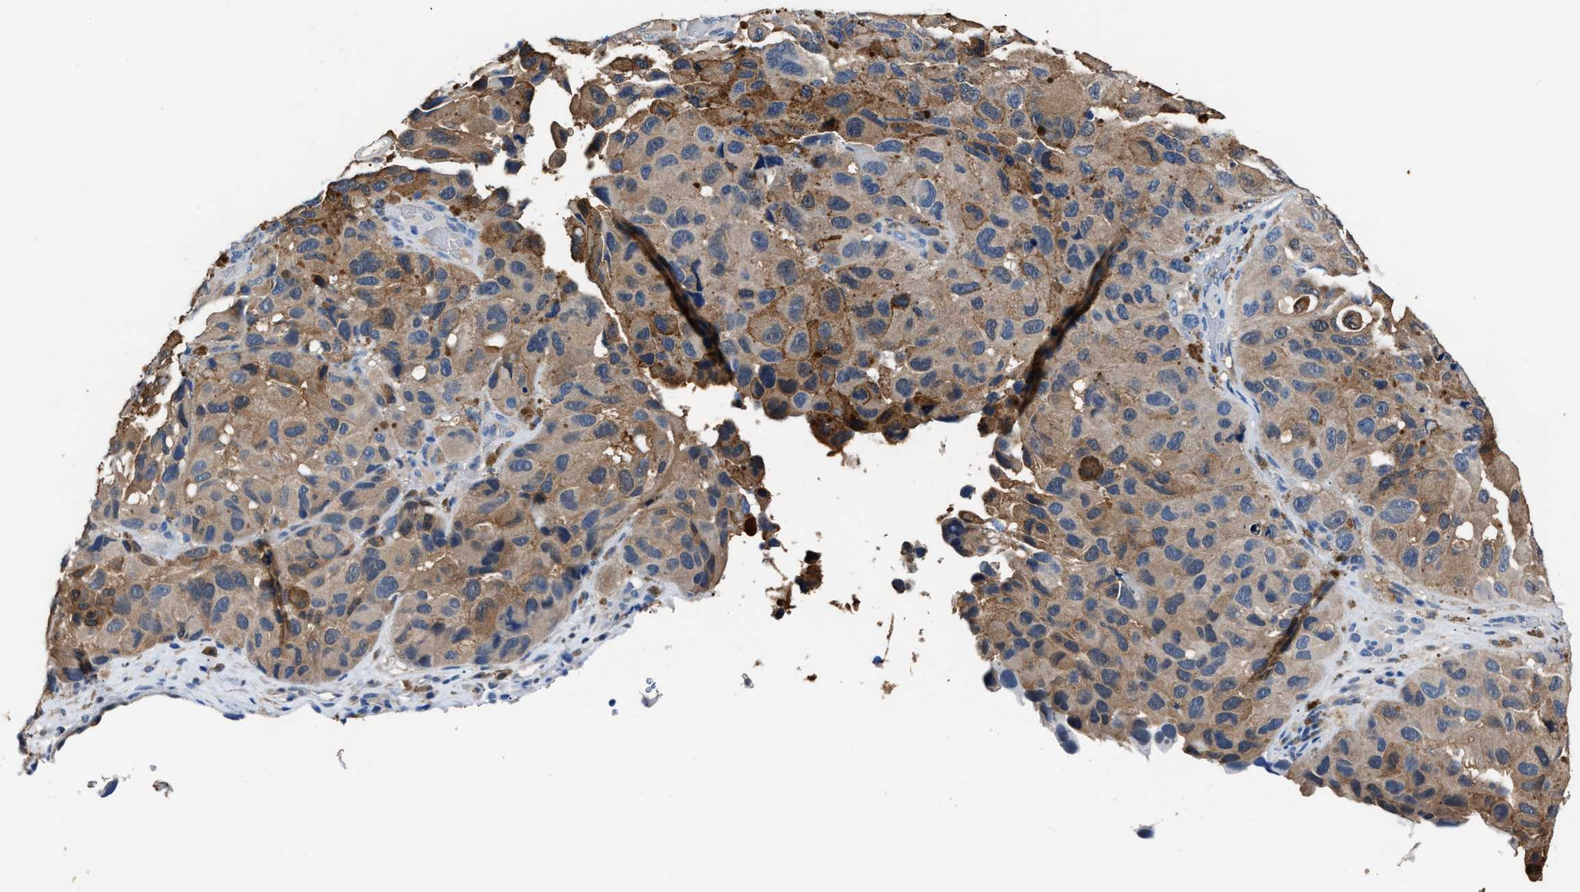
{"staining": {"intensity": "moderate", "quantity": ">75%", "location": "cytoplasmic/membranous,nuclear"}, "tissue": "melanoma", "cell_type": "Tumor cells", "image_type": "cancer", "snomed": [{"axis": "morphology", "description": "Malignant melanoma, NOS"}, {"axis": "topography", "description": "Skin"}], "caption": "Protein expression analysis of melanoma shows moderate cytoplasmic/membranous and nuclear staining in about >75% of tumor cells.", "gene": "GSTP1", "patient": {"sex": "female", "age": 73}}